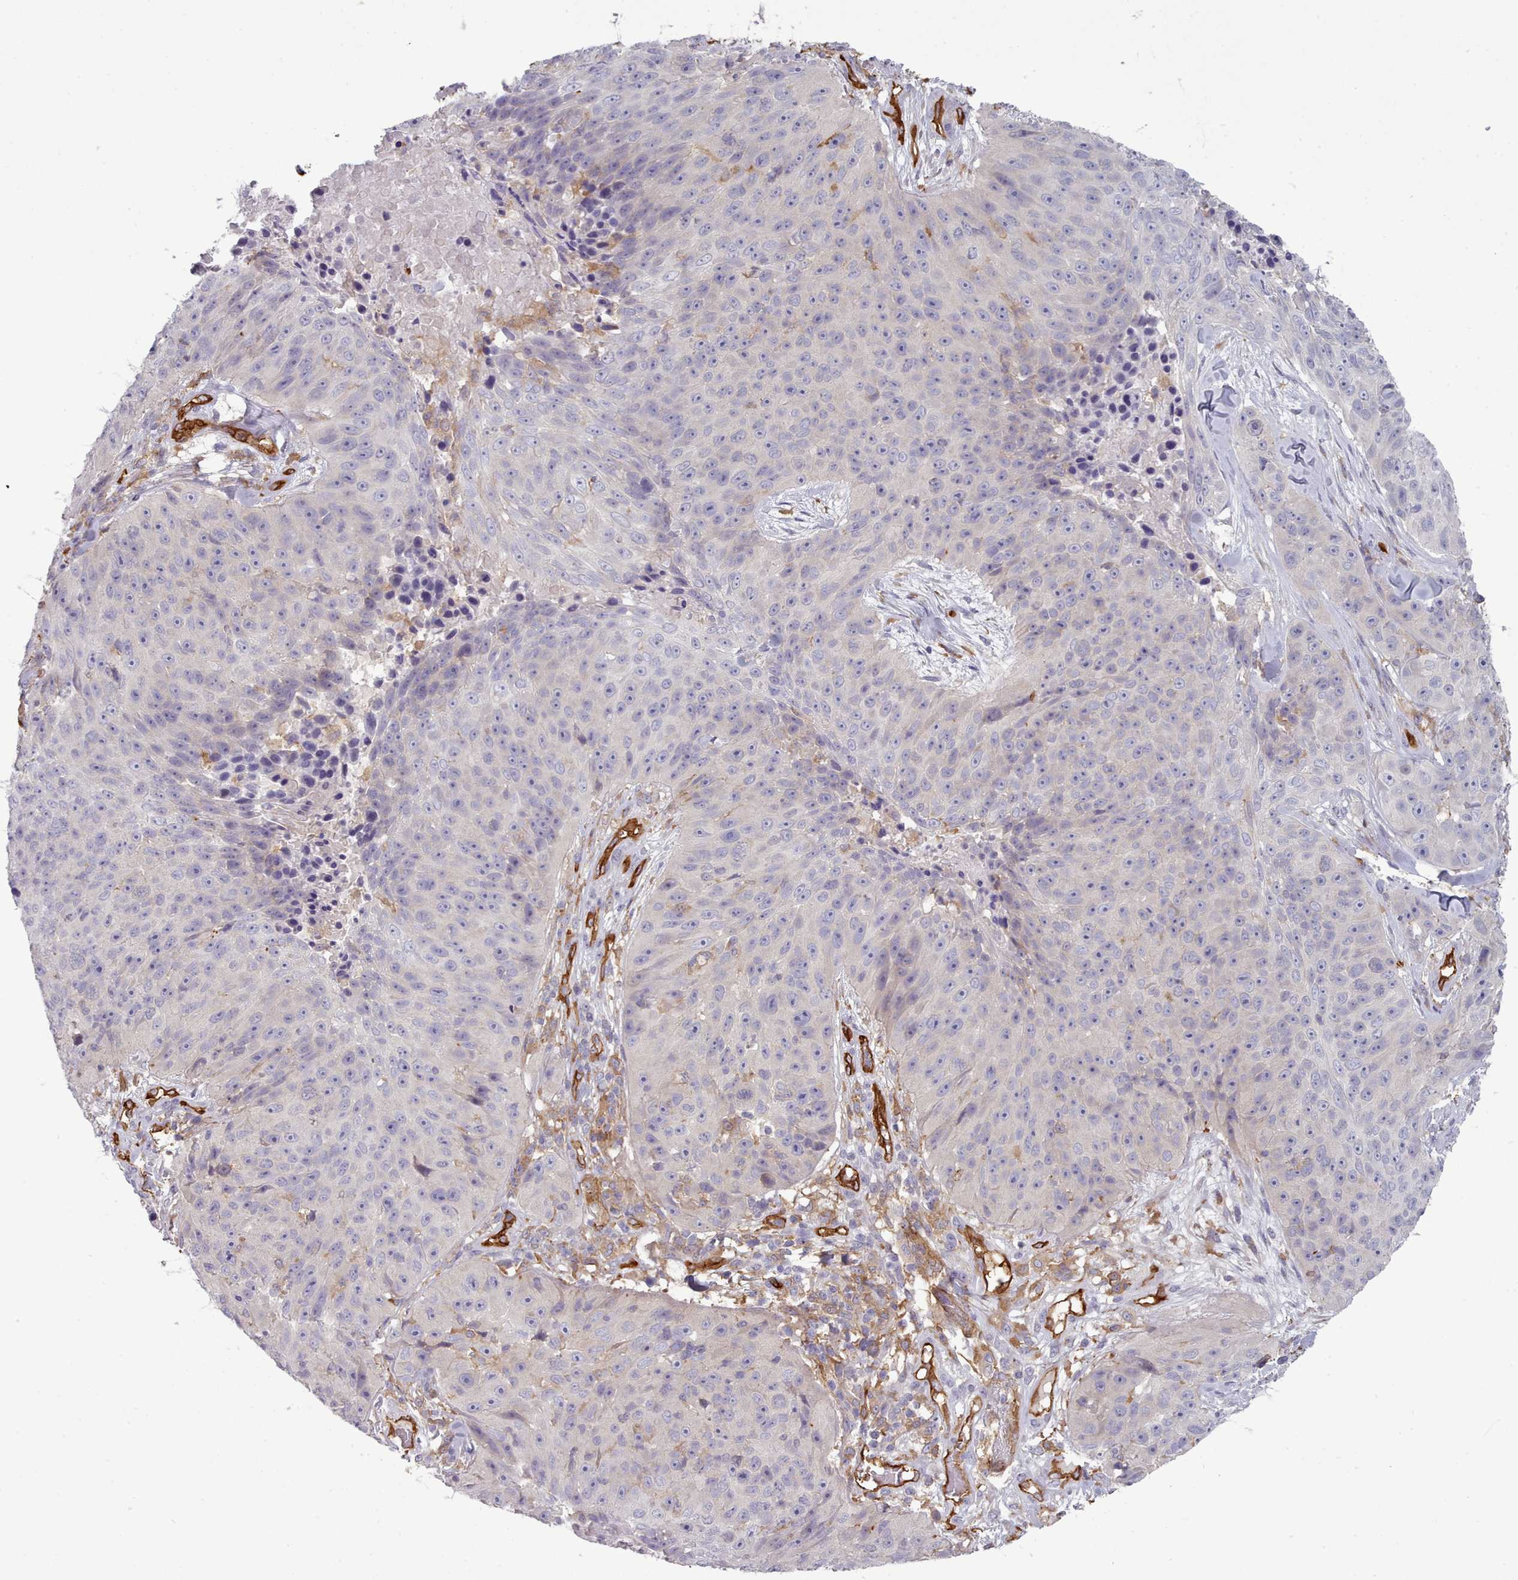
{"staining": {"intensity": "negative", "quantity": "none", "location": "none"}, "tissue": "skin cancer", "cell_type": "Tumor cells", "image_type": "cancer", "snomed": [{"axis": "morphology", "description": "Squamous cell carcinoma, NOS"}, {"axis": "topography", "description": "Skin"}], "caption": "Immunohistochemistry photomicrograph of neoplastic tissue: human skin squamous cell carcinoma stained with DAB (3,3'-diaminobenzidine) shows no significant protein positivity in tumor cells. The staining is performed using DAB brown chromogen with nuclei counter-stained in using hematoxylin.", "gene": "CD300LF", "patient": {"sex": "female", "age": 87}}